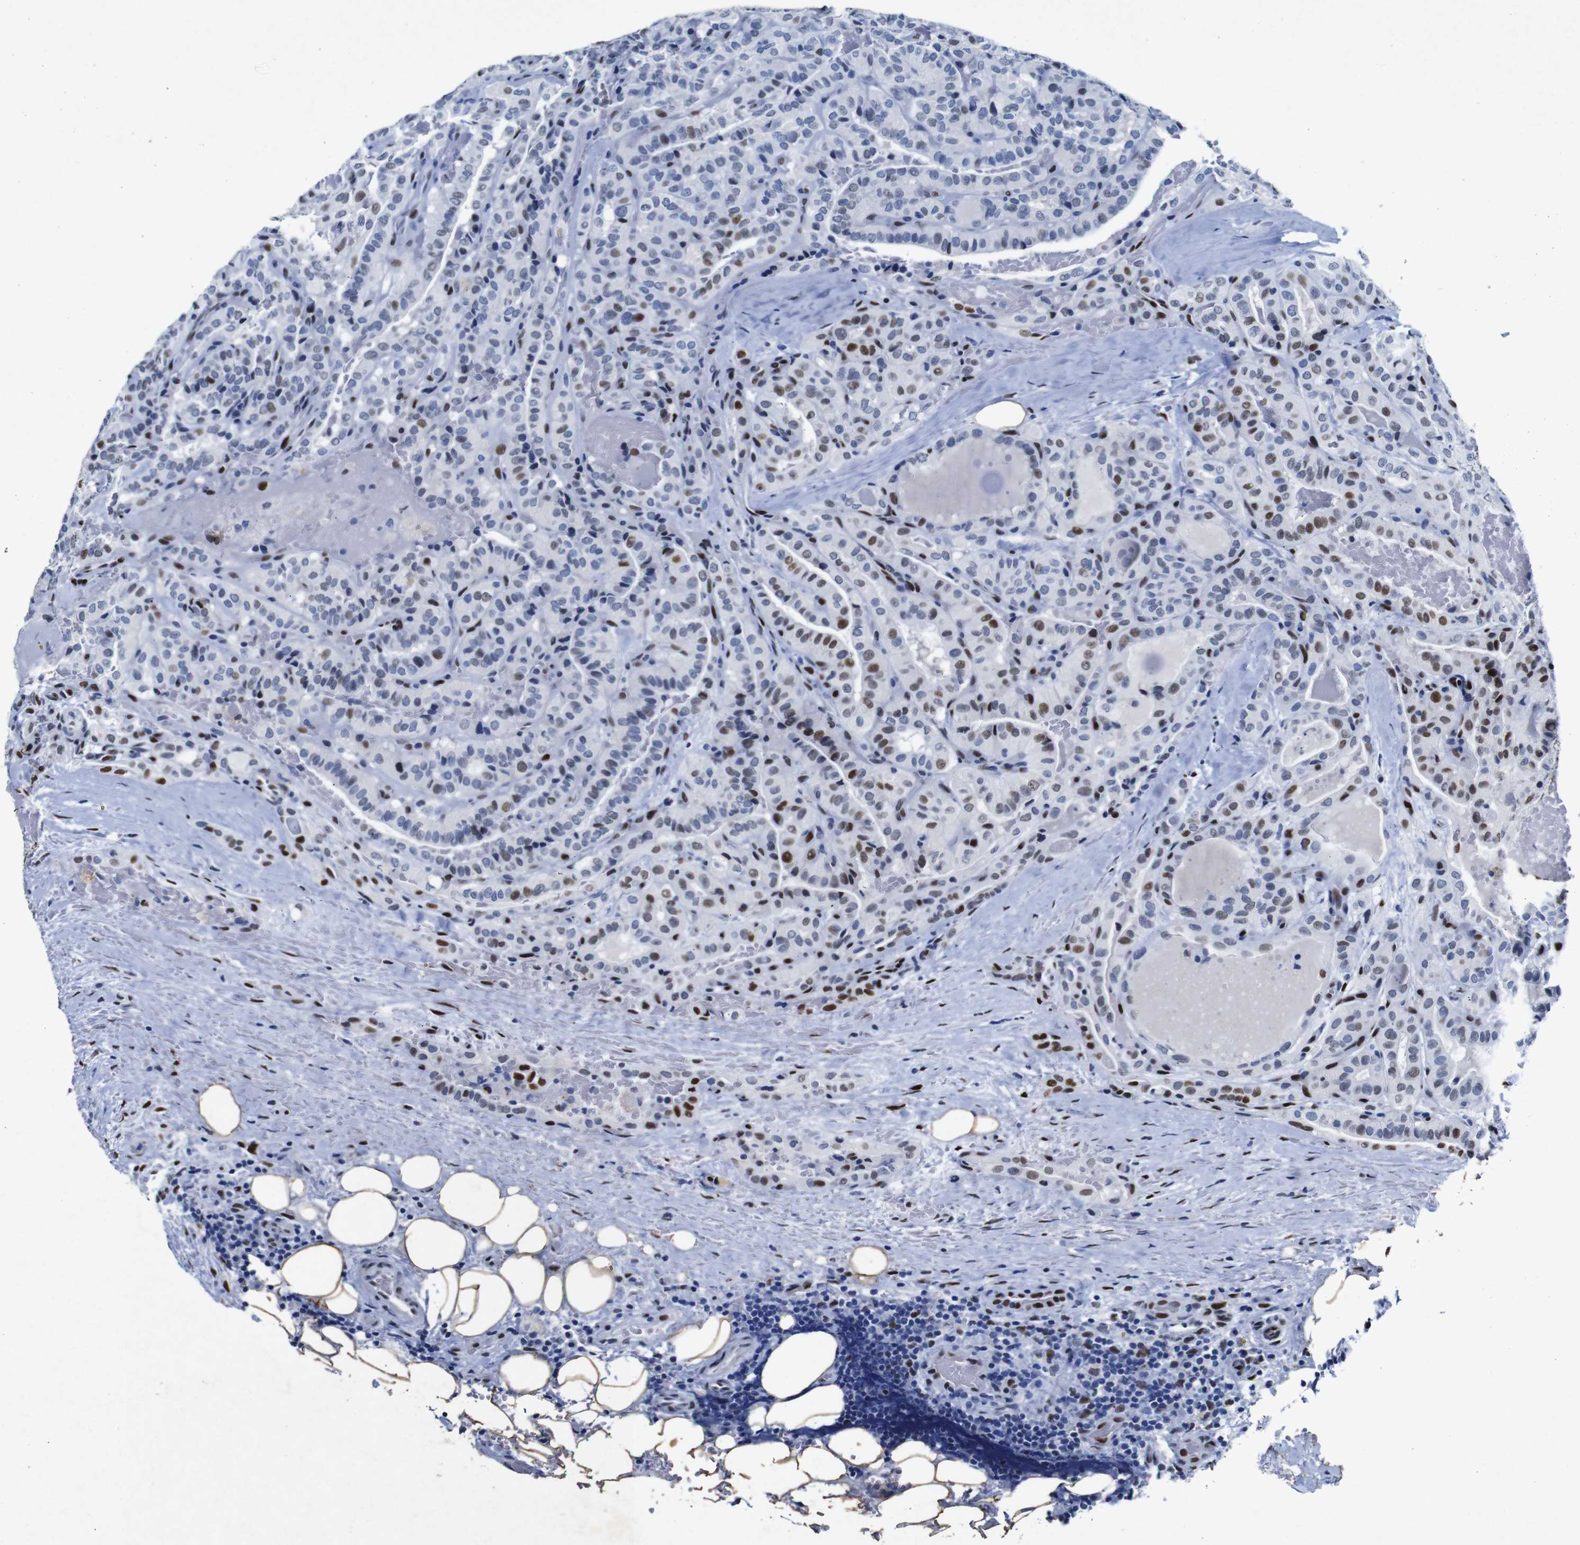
{"staining": {"intensity": "moderate", "quantity": "25%-75%", "location": "nuclear"}, "tissue": "head and neck cancer", "cell_type": "Tumor cells", "image_type": "cancer", "snomed": [{"axis": "morphology", "description": "Squamous cell carcinoma, NOS"}, {"axis": "topography", "description": "Oral tissue"}, {"axis": "topography", "description": "Head-Neck"}], "caption": "Immunohistochemistry staining of head and neck cancer, which exhibits medium levels of moderate nuclear positivity in about 25%-75% of tumor cells indicating moderate nuclear protein positivity. The staining was performed using DAB (brown) for protein detection and nuclei were counterstained in hematoxylin (blue).", "gene": "FOSL2", "patient": {"sex": "female", "age": 50}}